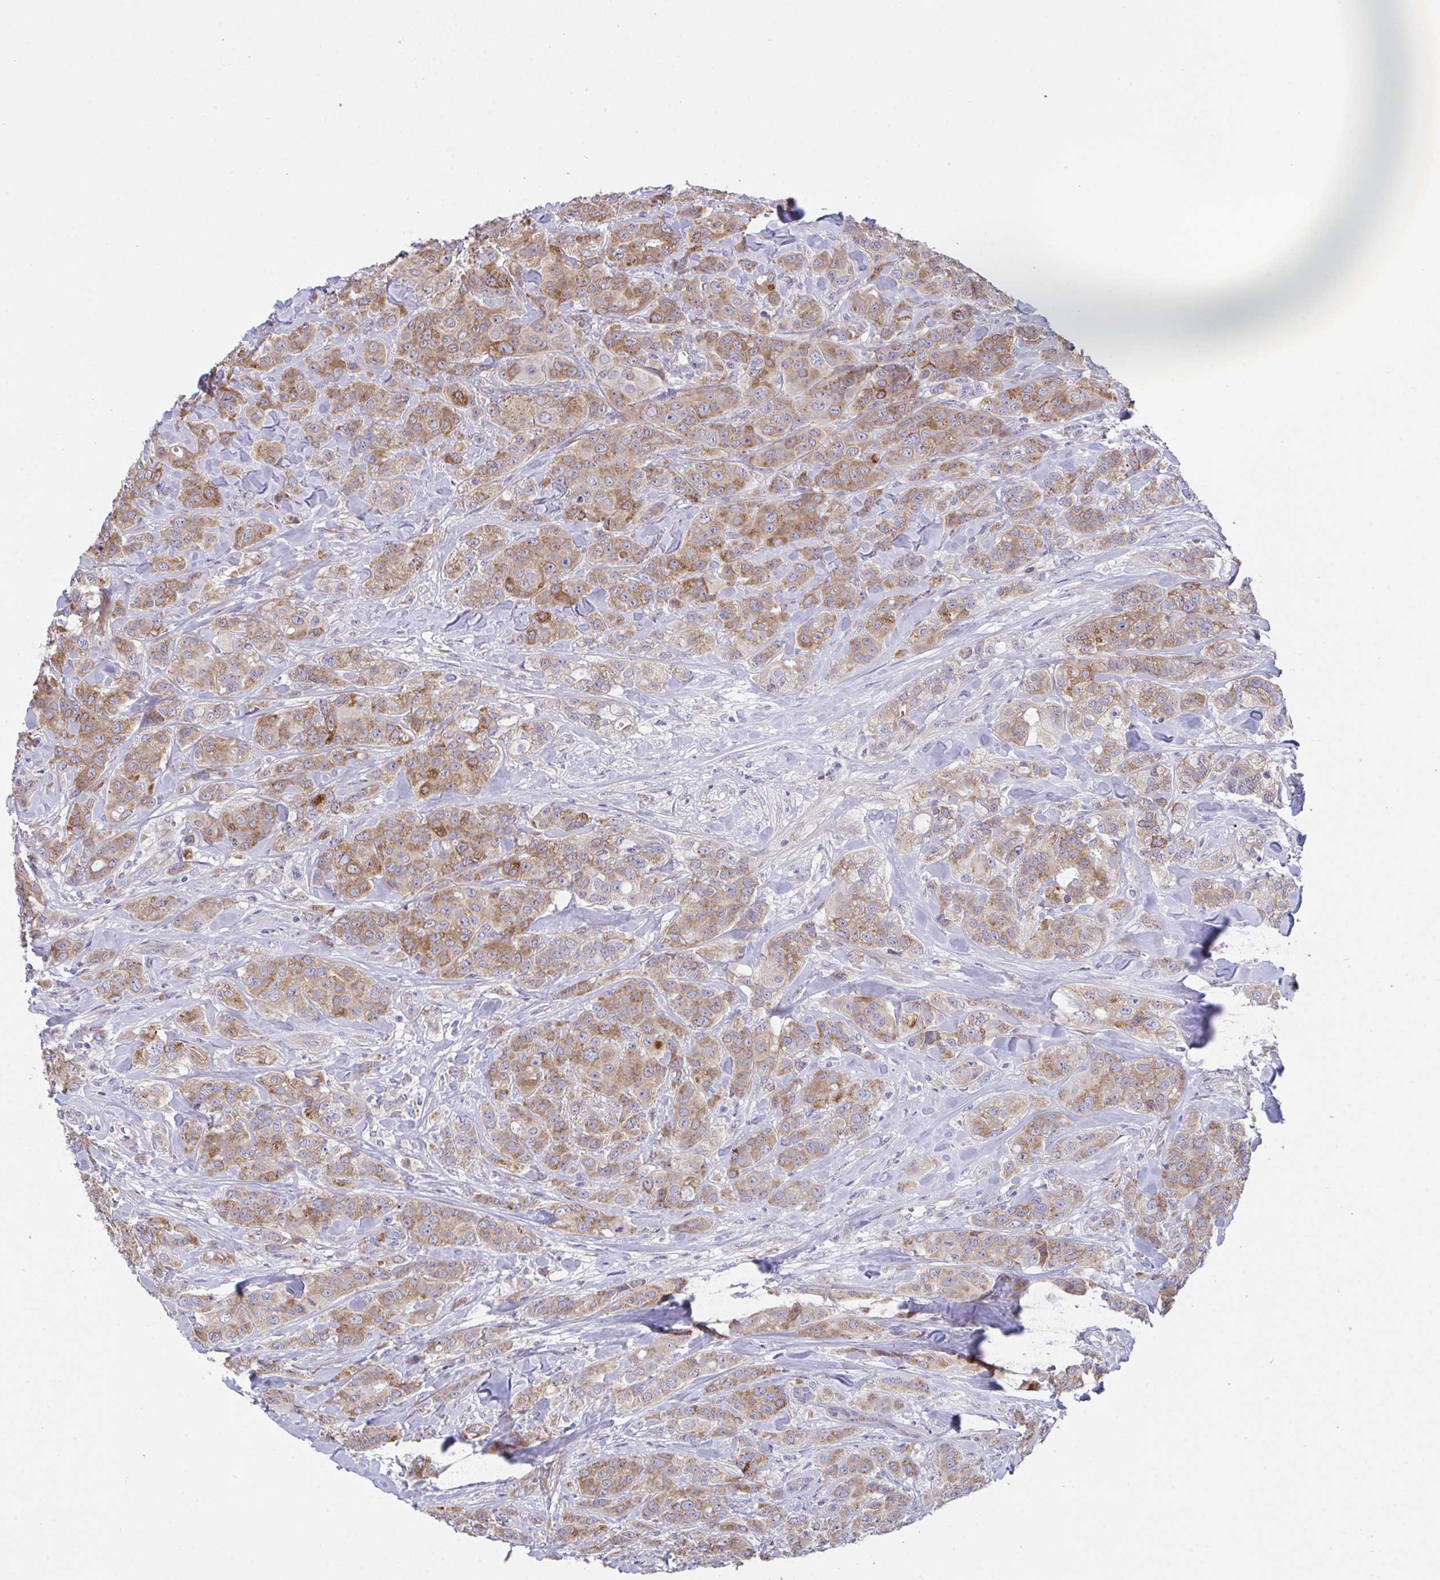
{"staining": {"intensity": "moderate", "quantity": ">75%", "location": "cytoplasmic/membranous"}, "tissue": "breast cancer", "cell_type": "Tumor cells", "image_type": "cancer", "snomed": [{"axis": "morphology", "description": "Normal tissue, NOS"}, {"axis": "morphology", "description": "Duct carcinoma"}, {"axis": "topography", "description": "Breast"}], "caption": "There is medium levels of moderate cytoplasmic/membranous staining in tumor cells of infiltrating ductal carcinoma (breast), as demonstrated by immunohistochemical staining (brown color).", "gene": "MIA3", "patient": {"sex": "female", "age": 43}}